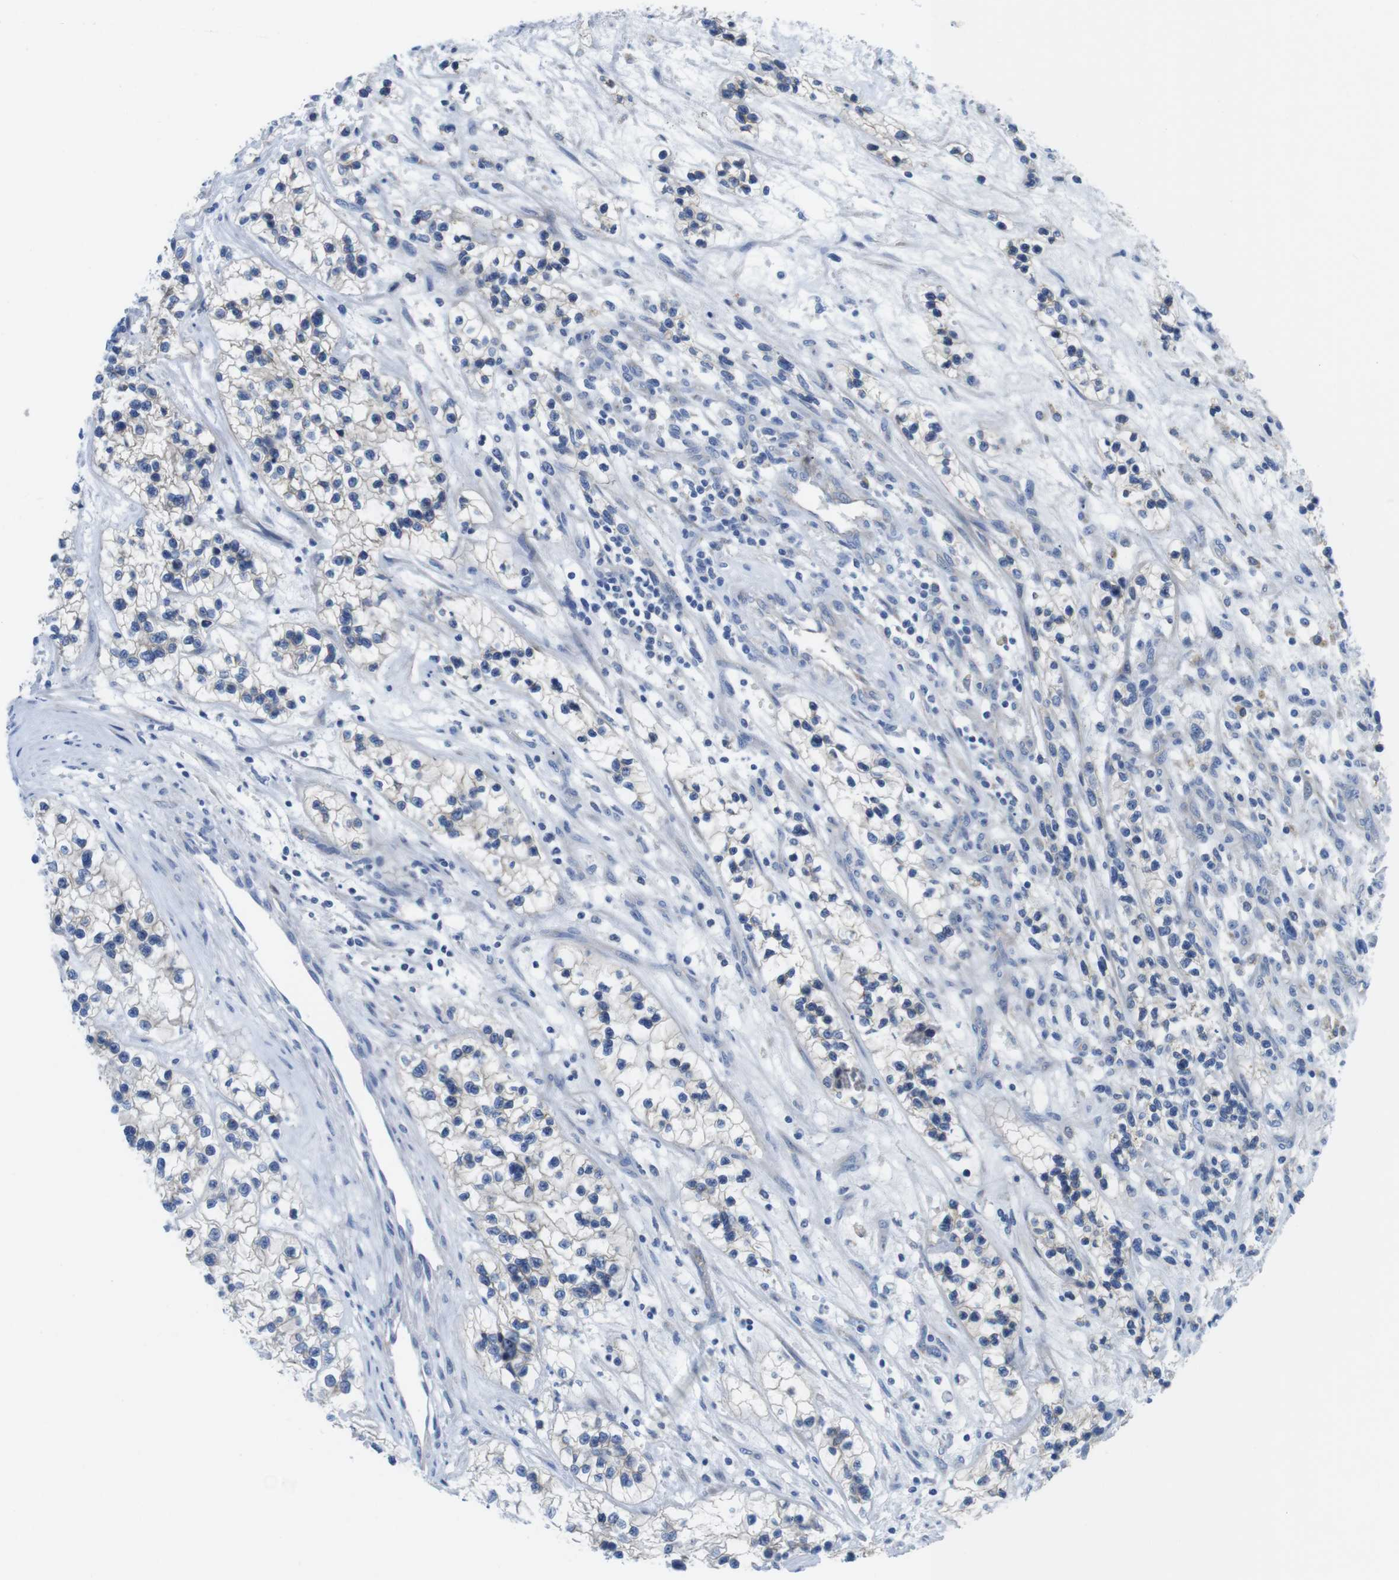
{"staining": {"intensity": "negative", "quantity": "none", "location": "none"}, "tissue": "renal cancer", "cell_type": "Tumor cells", "image_type": "cancer", "snomed": [{"axis": "morphology", "description": "Adenocarcinoma, NOS"}, {"axis": "topography", "description": "Kidney"}], "caption": "There is no significant staining in tumor cells of renal adenocarcinoma. Brightfield microscopy of immunohistochemistry stained with DAB (3,3'-diaminobenzidine) (brown) and hematoxylin (blue), captured at high magnification.", "gene": "CDH8", "patient": {"sex": "female", "age": 57}}